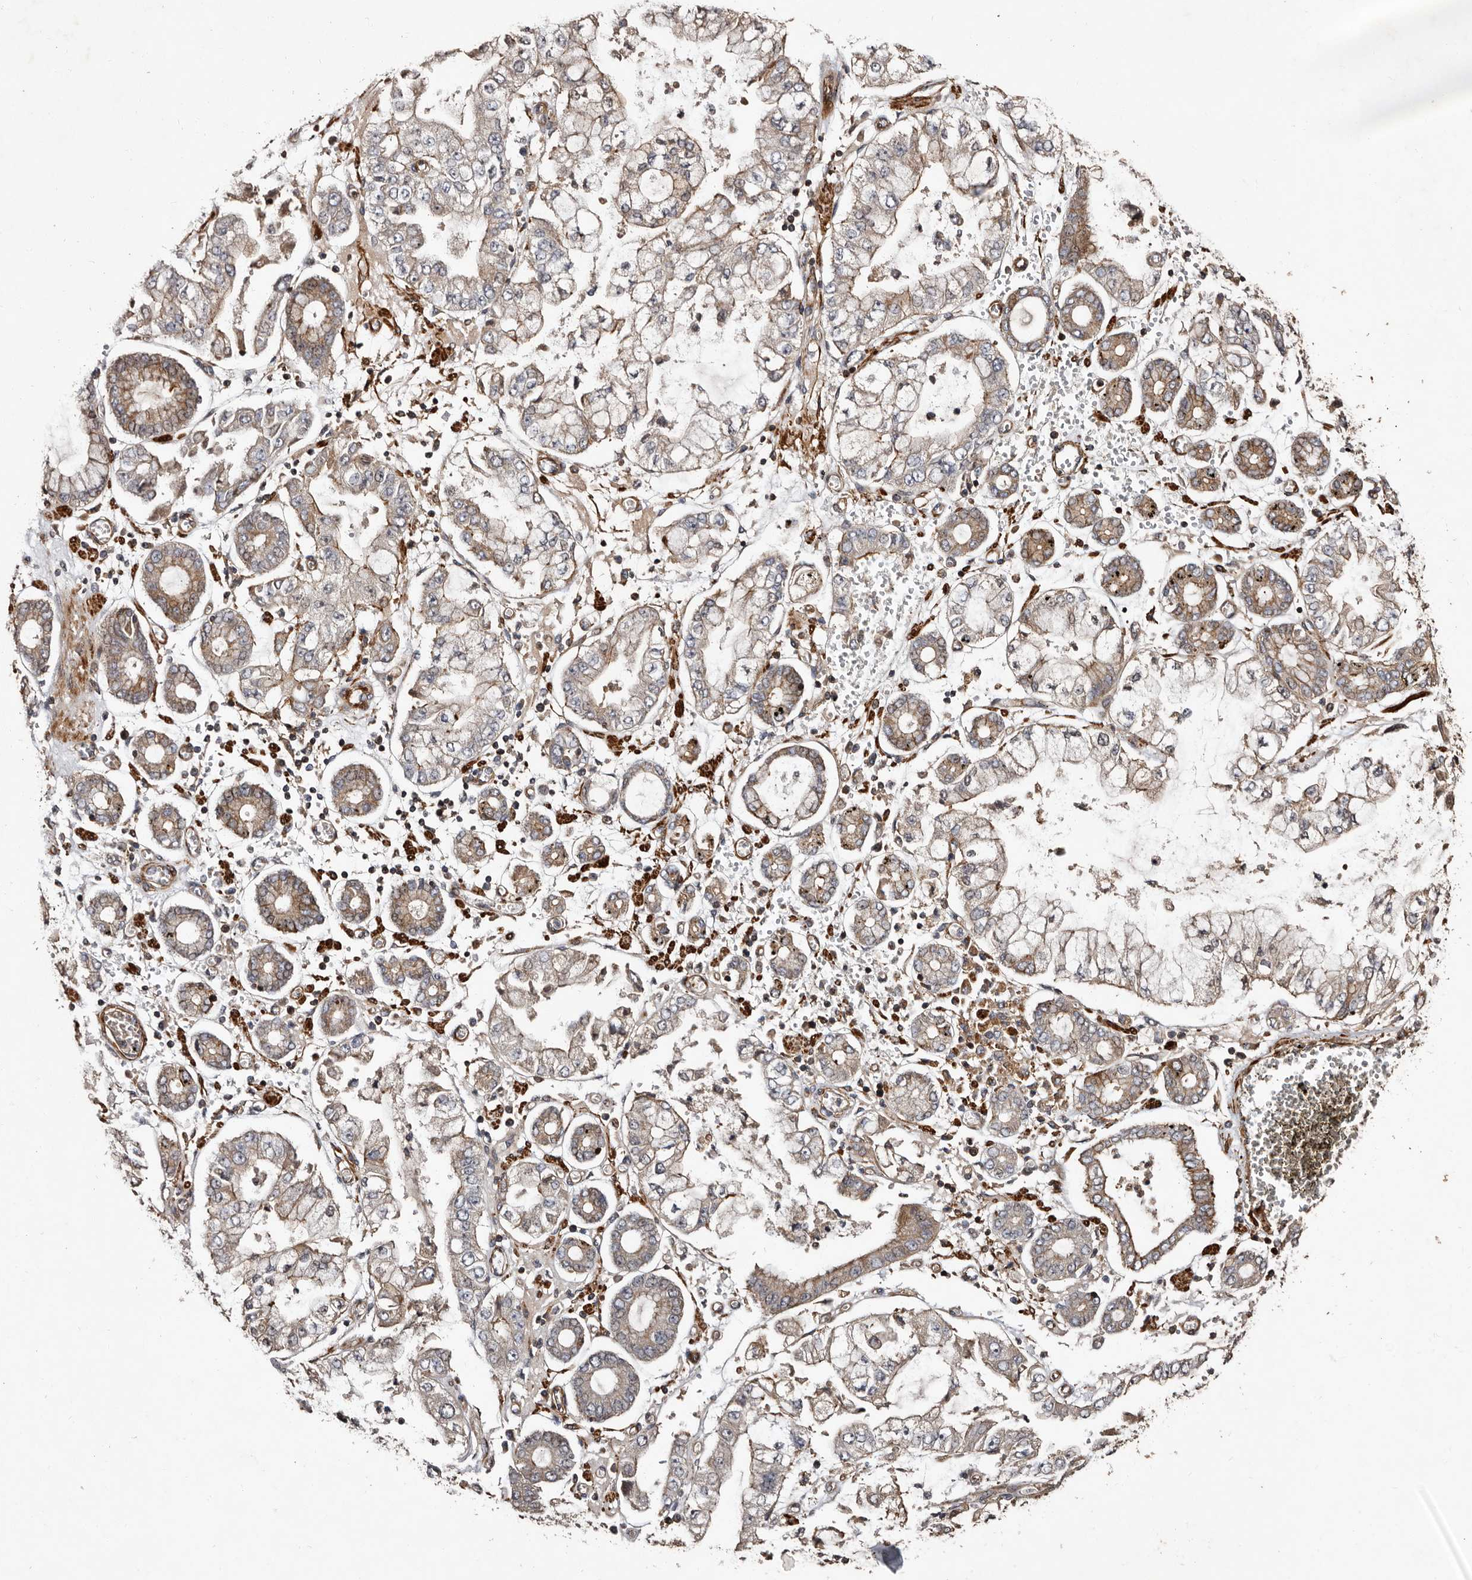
{"staining": {"intensity": "moderate", "quantity": "<25%", "location": "cytoplasmic/membranous"}, "tissue": "stomach cancer", "cell_type": "Tumor cells", "image_type": "cancer", "snomed": [{"axis": "morphology", "description": "Adenocarcinoma, NOS"}, {"axis": "topography", "description": "Stomach"}], "caption": "Tumor cells reveal low levels of moderate cytoplasmic/membranous expression in about <25% of cells in human stomach cancer. (brown staining indicates protein expression, while blue staining denotes nuclei).", "gene": "PRKD3", "patient": {"sex": "male", "age": 76}}